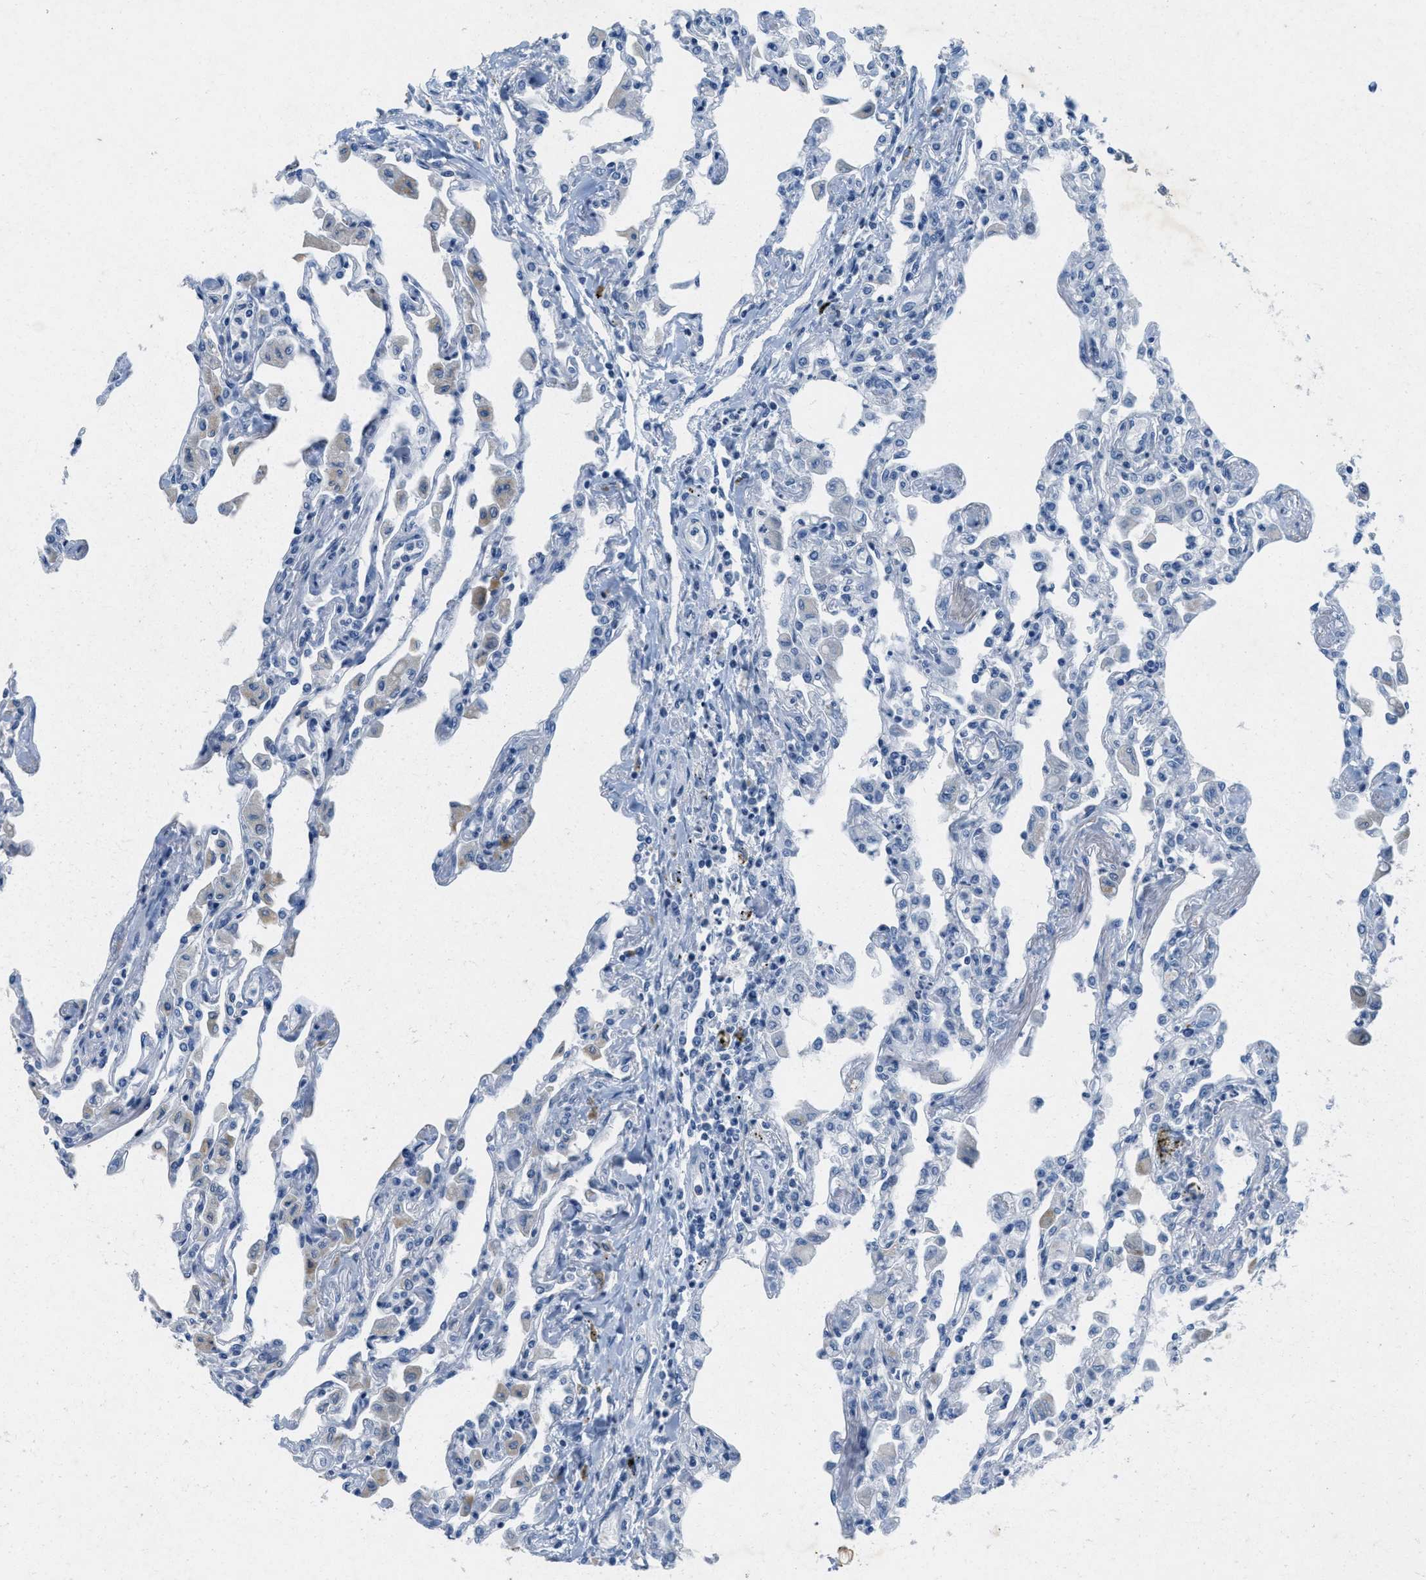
{"staining": {"intensity": "negative", "quantity": "none", "location": "none"}, "tissue": "lung", "cell_type": "Alveolar cells", "image_type": "normal", "snomed": [{"axis": "morphology", "description": "Normal tissue, NOS"}, {"axis": "topography", "description": "Bronchus"}, {"axis": "topography", "description": "Lung"}], "caption": "Immunohistochemical staining of benign human lung demonstrates no significant expression in alveolar cells. (DAB (3,3'-diaminobenzidine) immunohistochemistry (IHC) visualized using brightfield microscopy, high magnification).", "gene": "GPM6A", "patient": {"sex": "female", "age": 49}}